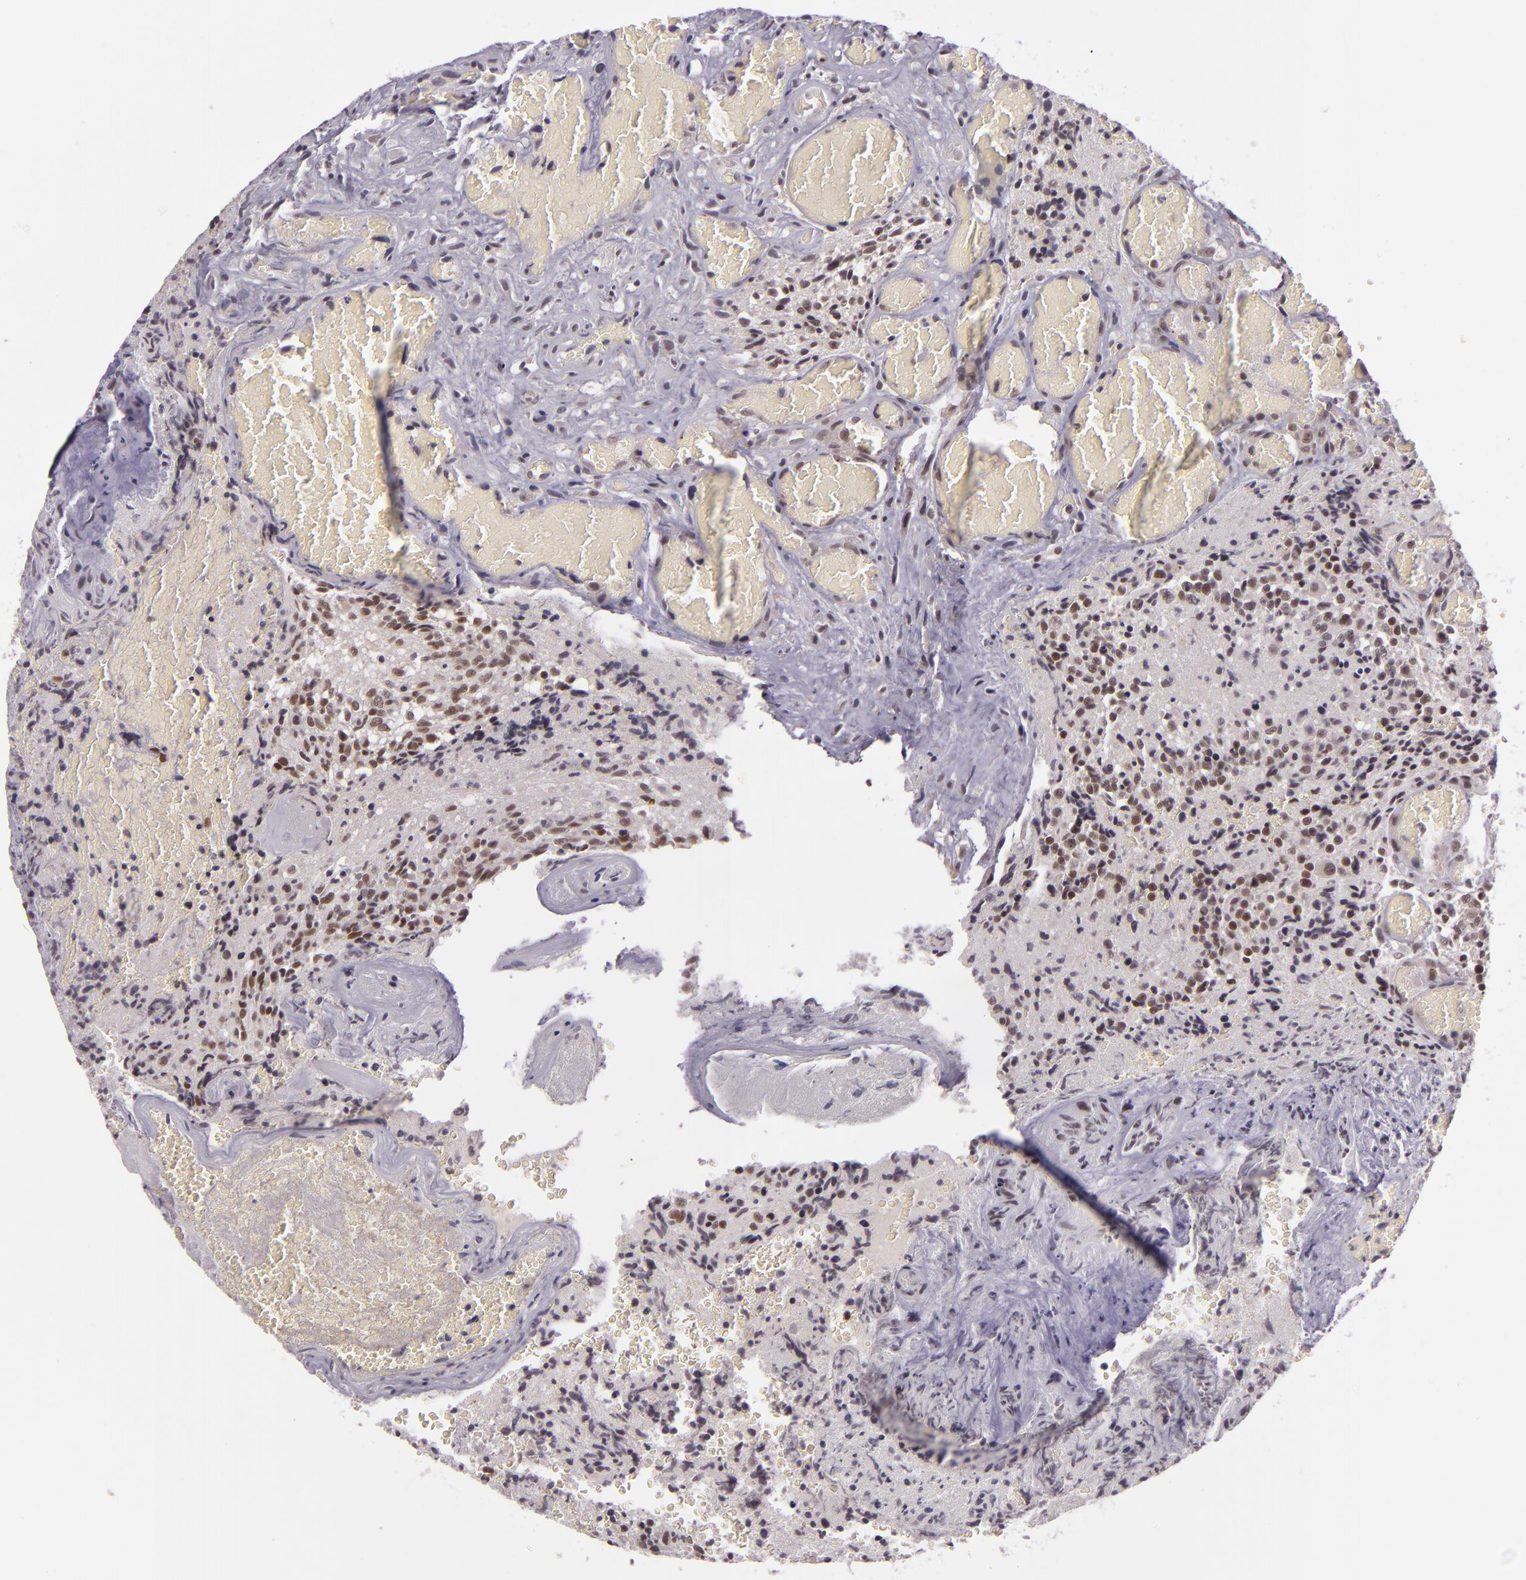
{"staining": {"intensity": "weak", "quantity": "25%-75%", "location": "nuclear"}, "tissue": "glioma", "cell_type": "Tumor cells", "image_type": "cancer", "snomed": [{"axis": "morphology", "description": "Glioma, malignant, High grade"}, {"axis": "topography", "description": "Brain"}], "caption": "Protein expression analysis of high-grade glioma (malignant) demonstrates weak nuclear staining in about 25%-75% of tumor cells.", "gene": "ZFX", "patient": {"sex": "male", "age": 36}}